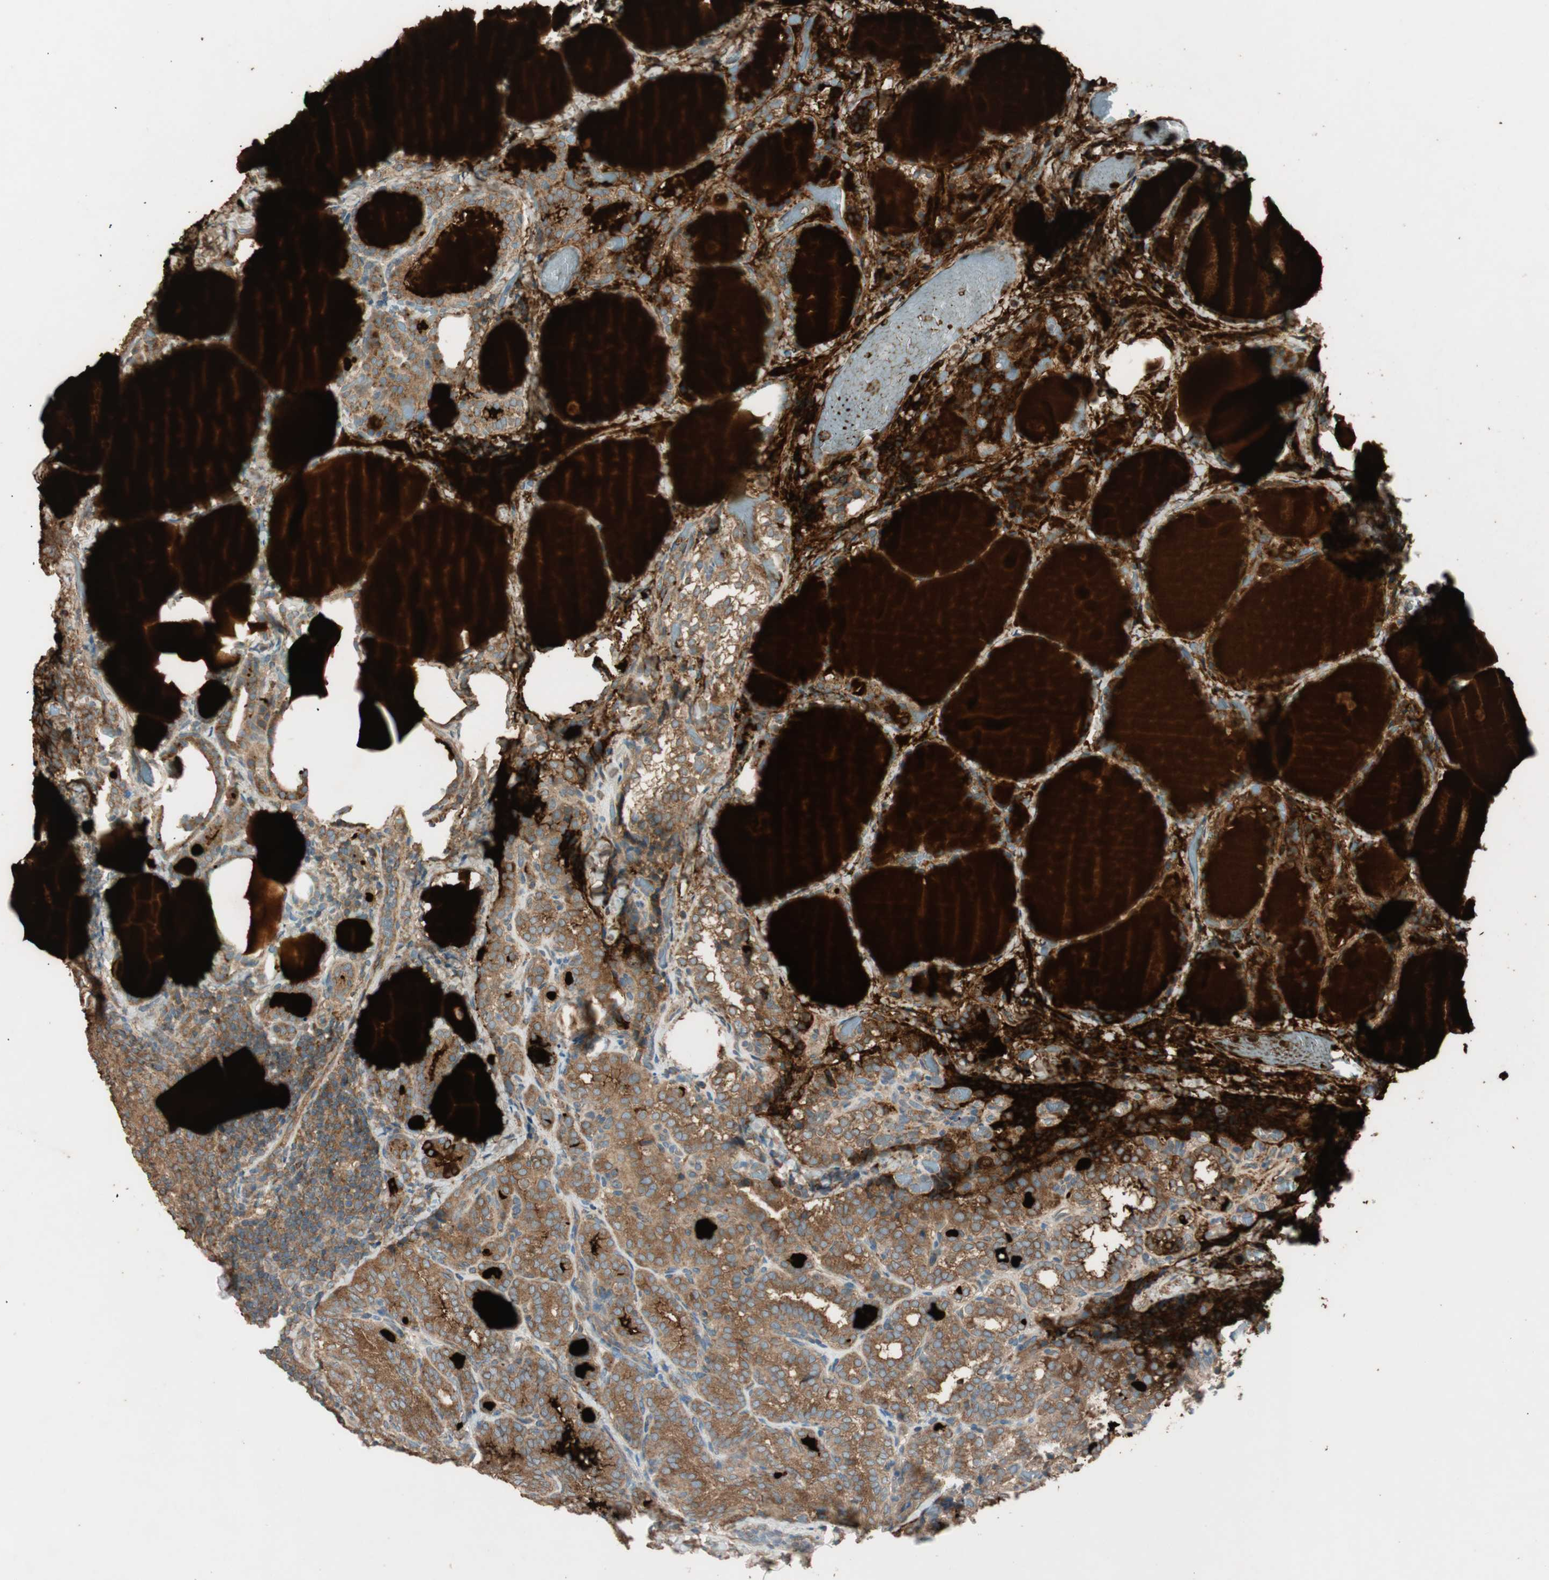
{"staining": {"intensity": "strong", "quantity": ">75%", "location": "cytoplasmic/membranous"}, "tissue": "thyroid cancer", "cell_type": "Tumor cells", "image_type": "cancer", "snomed": [{"axis": "morphology", "description": "Normal tissue, NOS"}, {"axis": "morphology", "description": "Papillary adenocarcinoma, NOS"}, {"axis": "topography", "description": "Thyroid gland"}], "caption": "A photomicrograph showing strong cytoplasmic/membranous positivity in about >75% of tumor cells in papillary adenocarcinoma (thyroid), as visualized by brown immunohistochemical staining.", "gene": "CC2D1A", "patient": {"sex": "female", "age": 30}}